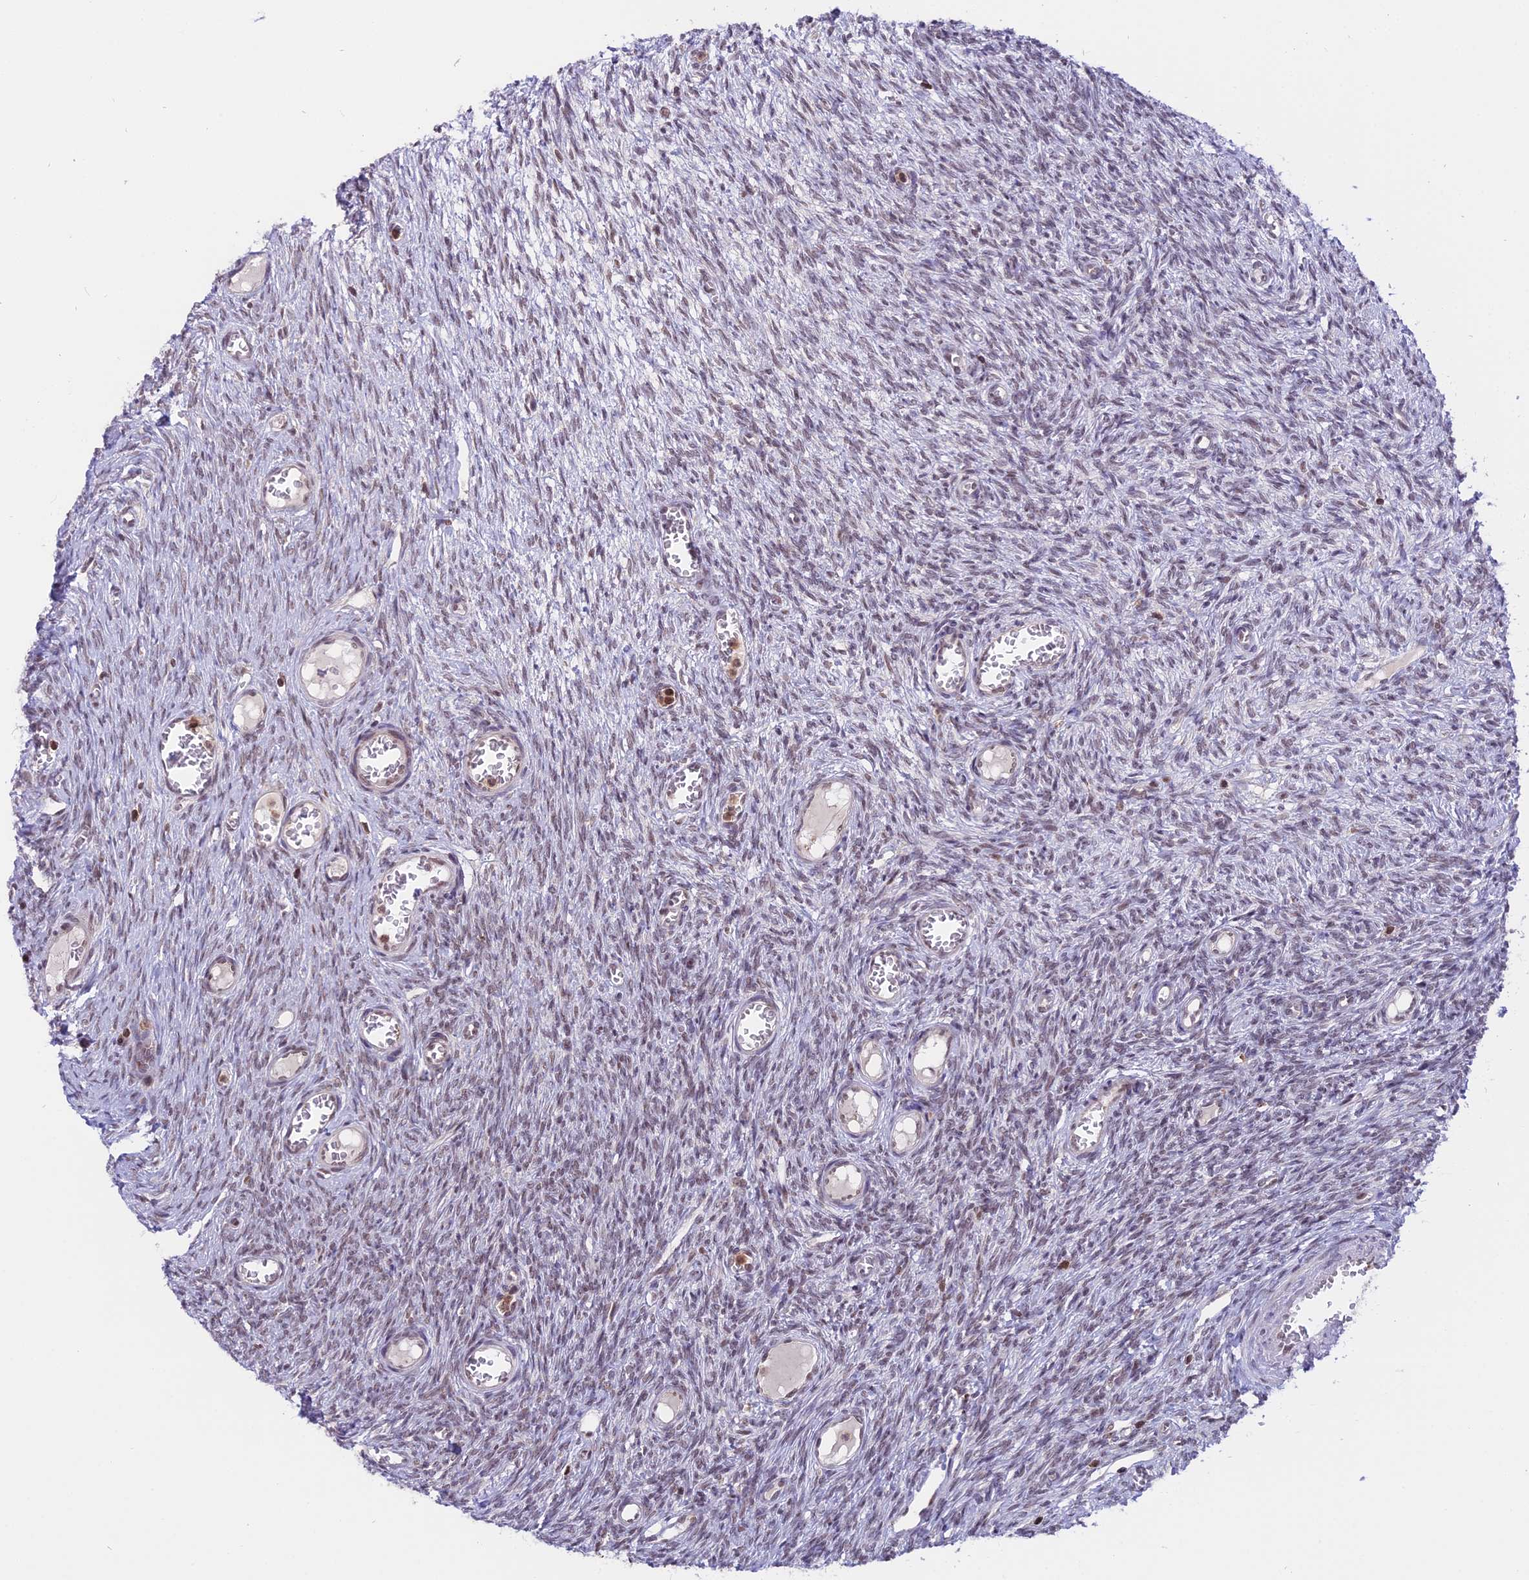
{"staining": {"intensity": "negative", "quantity": "none", "location": "none"}, "tissue": "ovary", "cell_type": "Follicle cells", "image_type": "normal", "snomed": [{"axis": "morphology", "description": "Normal tissue, NOS"}, {"axis": "topography", "description": "Ovary"}], "caption": "Human ovary stained for a protein using IHC reveals no positivity in follicle cells.", "gene": "TADA3", "patient": {"sex": "female", "age": 44}}